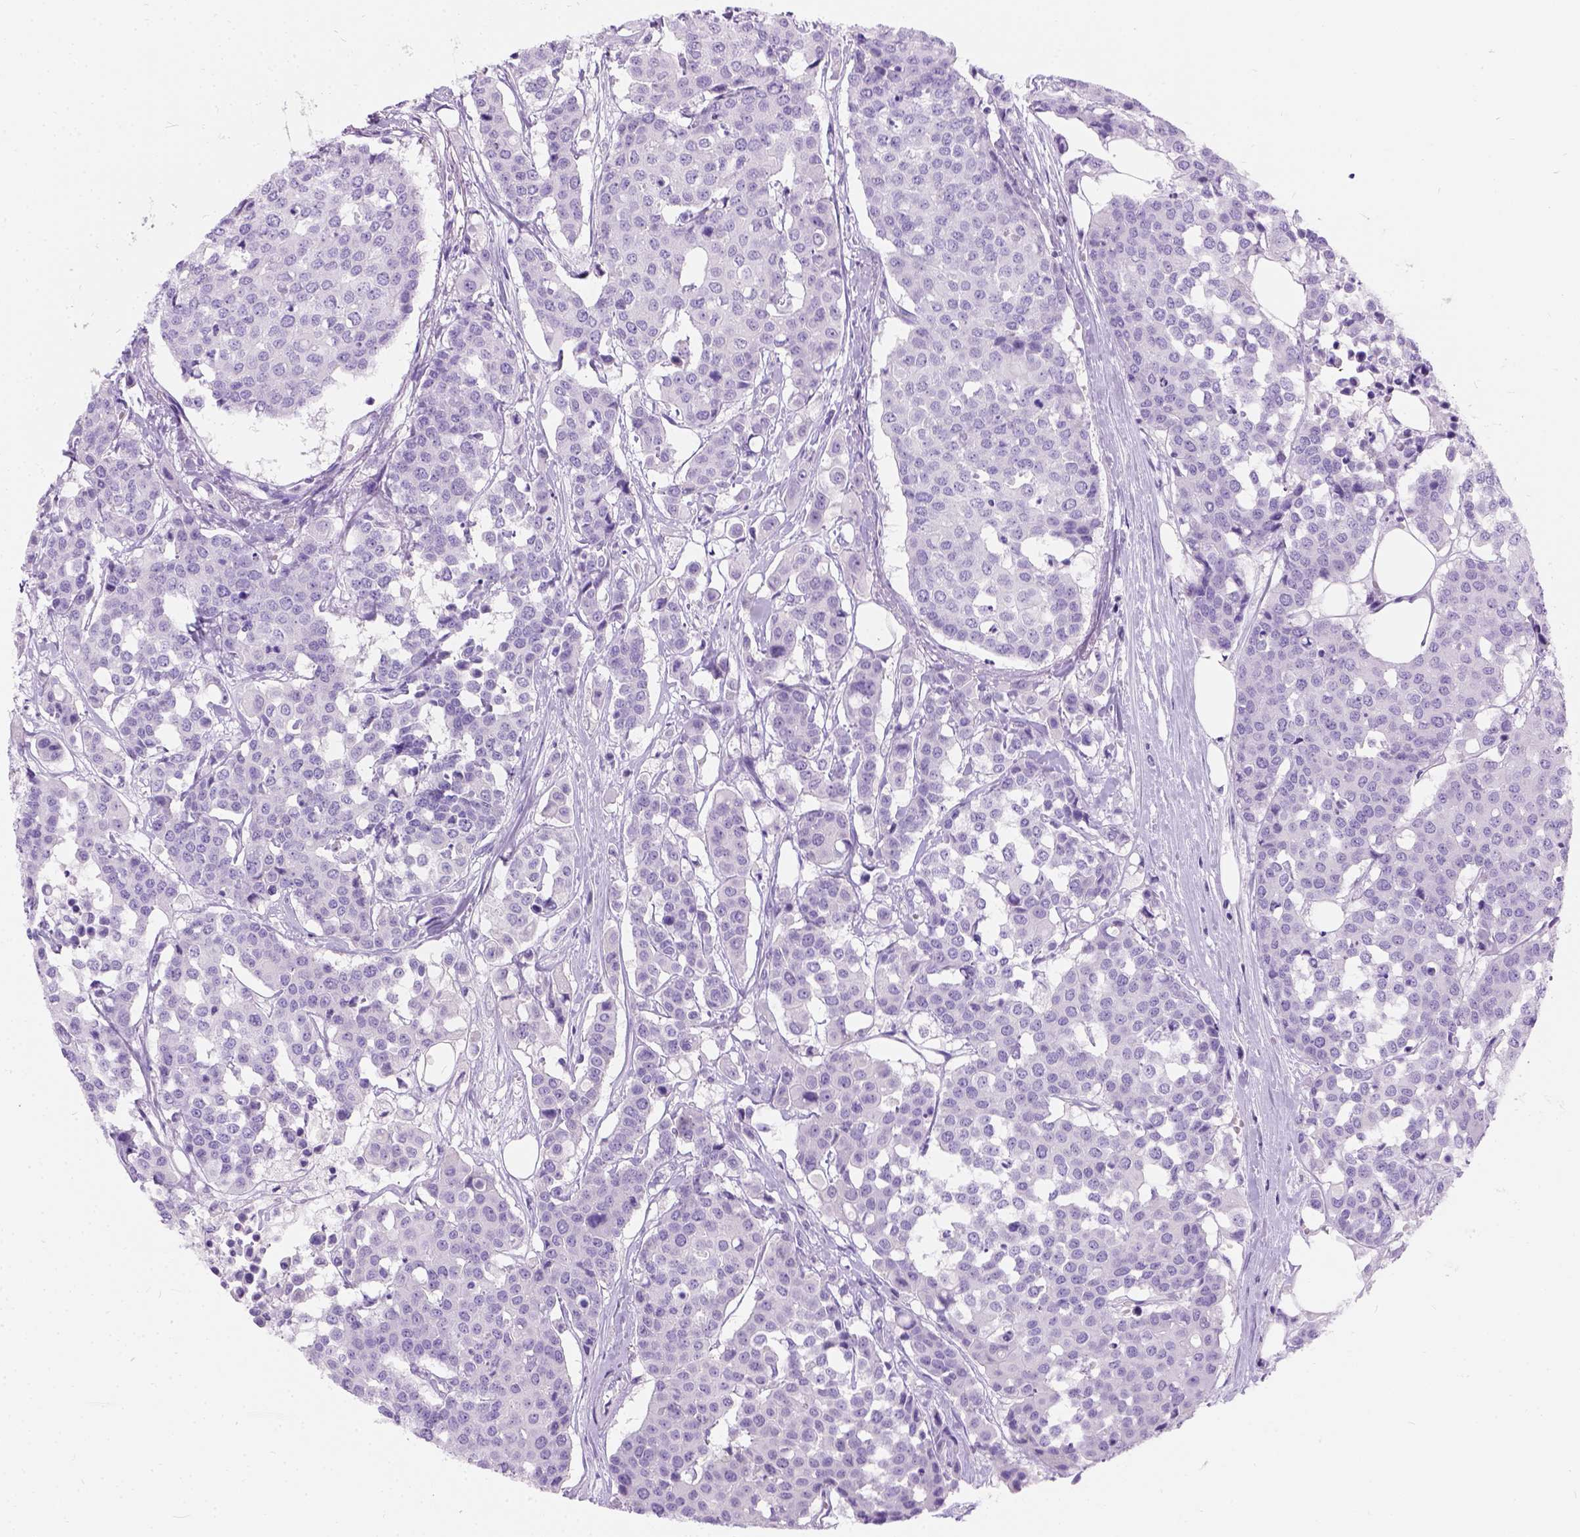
{"staining": {"intensity": "negative", "quantity": "none", "location": "none"}, "tissue": "carcinoid", "cell_type": "Tumor cells", "image_type": "cancer", "snomed": [{"axis": "morphology", "description": "Carcinoid, malignant, NOS"}, {"axis": "topography", "description": "Colon"}], "caption": "Carcinoid (malignant) was stained to show a protein in brown. There is no significant expression in tumor cells. (DAB immunohistochemistry (IHC) with hematoxylin counter stain).", "gene": "C7orf57", "patient": {"sex": "male", "age": 81}}